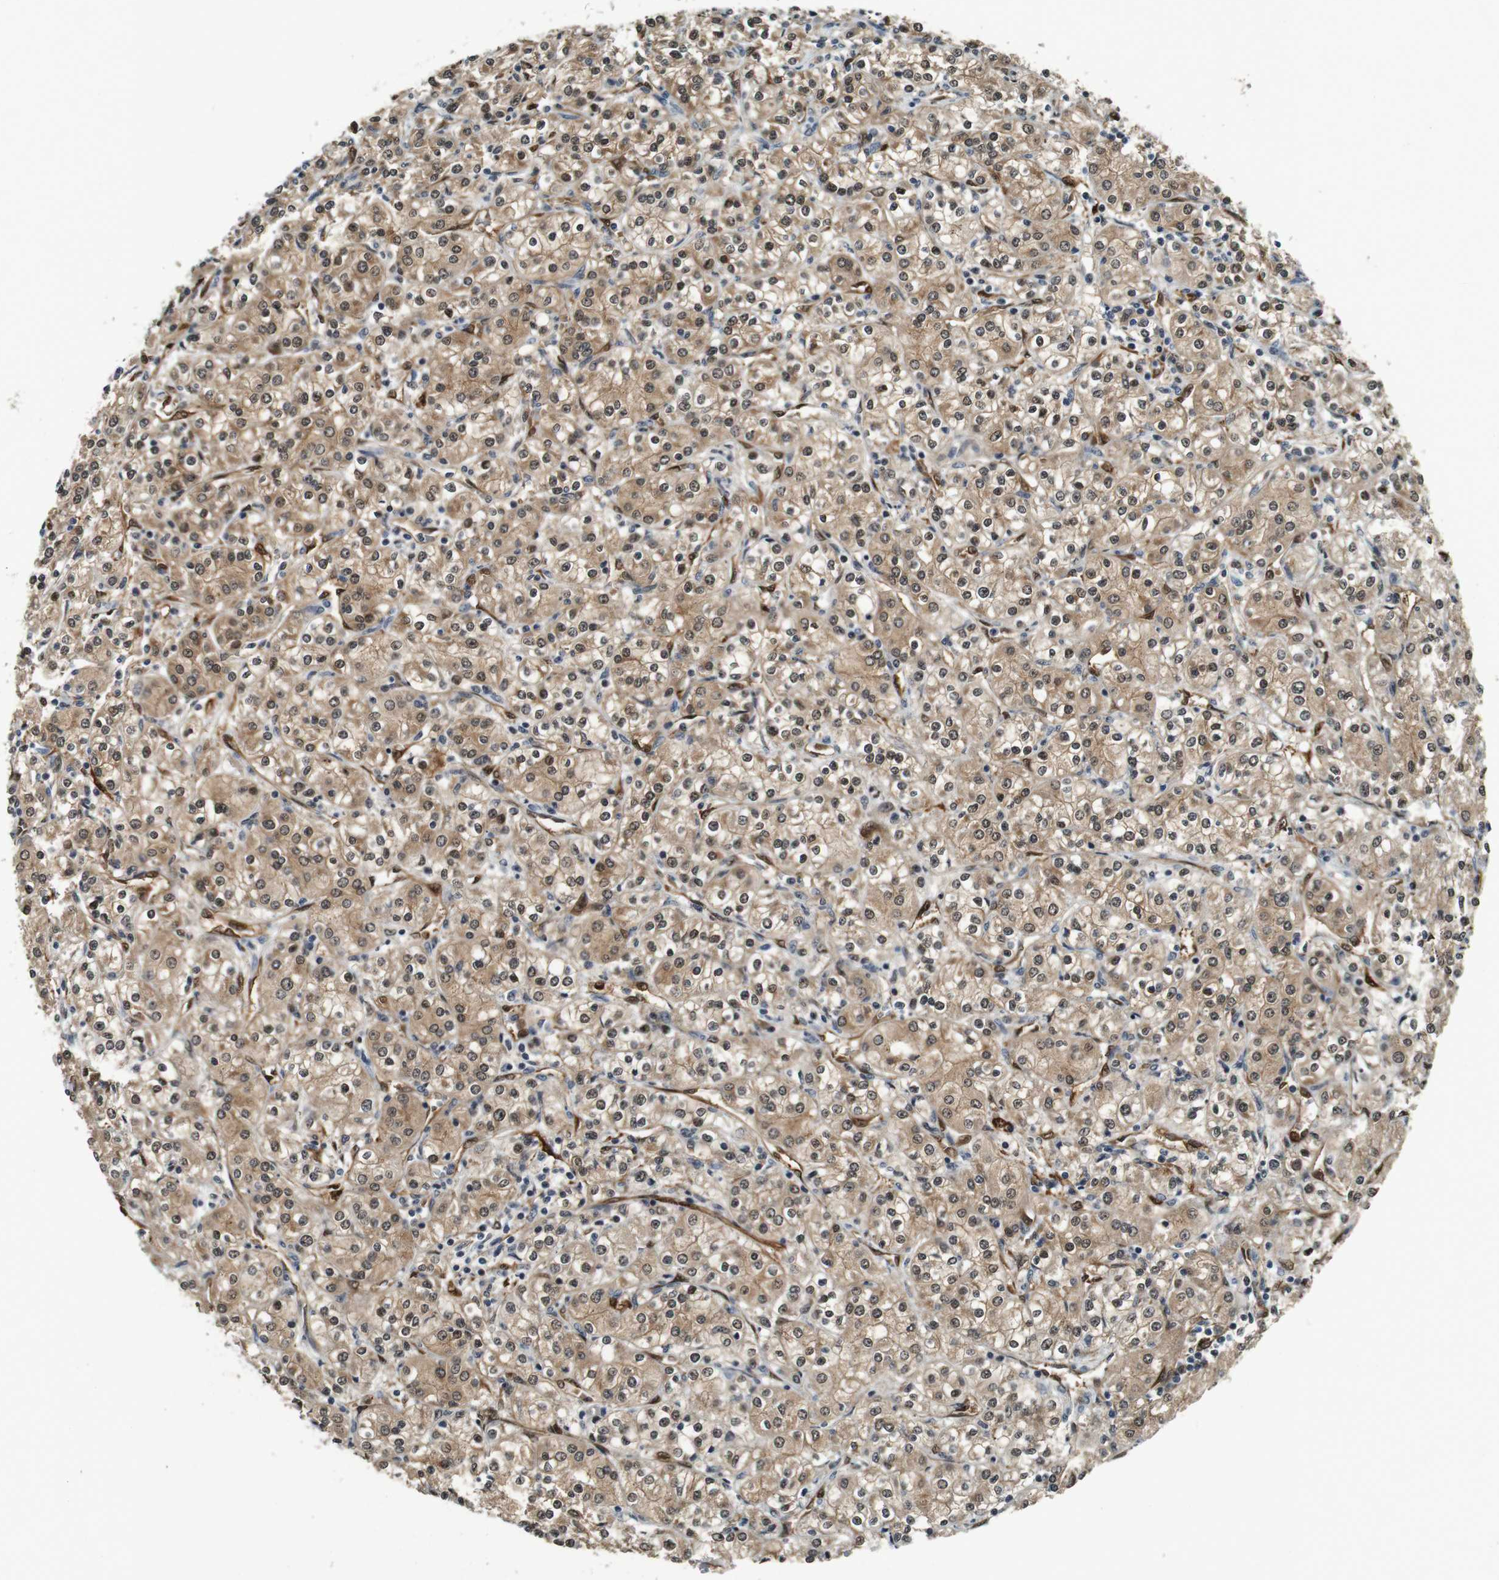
{"staining": {"intensity": "moderate", "quantity": ">75%", "location": "cytoplasmic/membranous,nuclear"}, "tissue": "renal cancer", "cell_type": "Tumor cells", "image_type": "cancer", "snomed": [{"axis": "morphology", "description": "Adenocarcinoma, NOS"}, {"axis": "topography", "description": "Kidney"}], "caption": "Adenocarcinoma (renal) tissue exhibits moderate cytoplasmic/membranous and nuclear staining in about >75% of tumor cells, visualized by immunohistochemistry.", "gene": "LXN", "patient": {"sex": "male", "age": 77}}